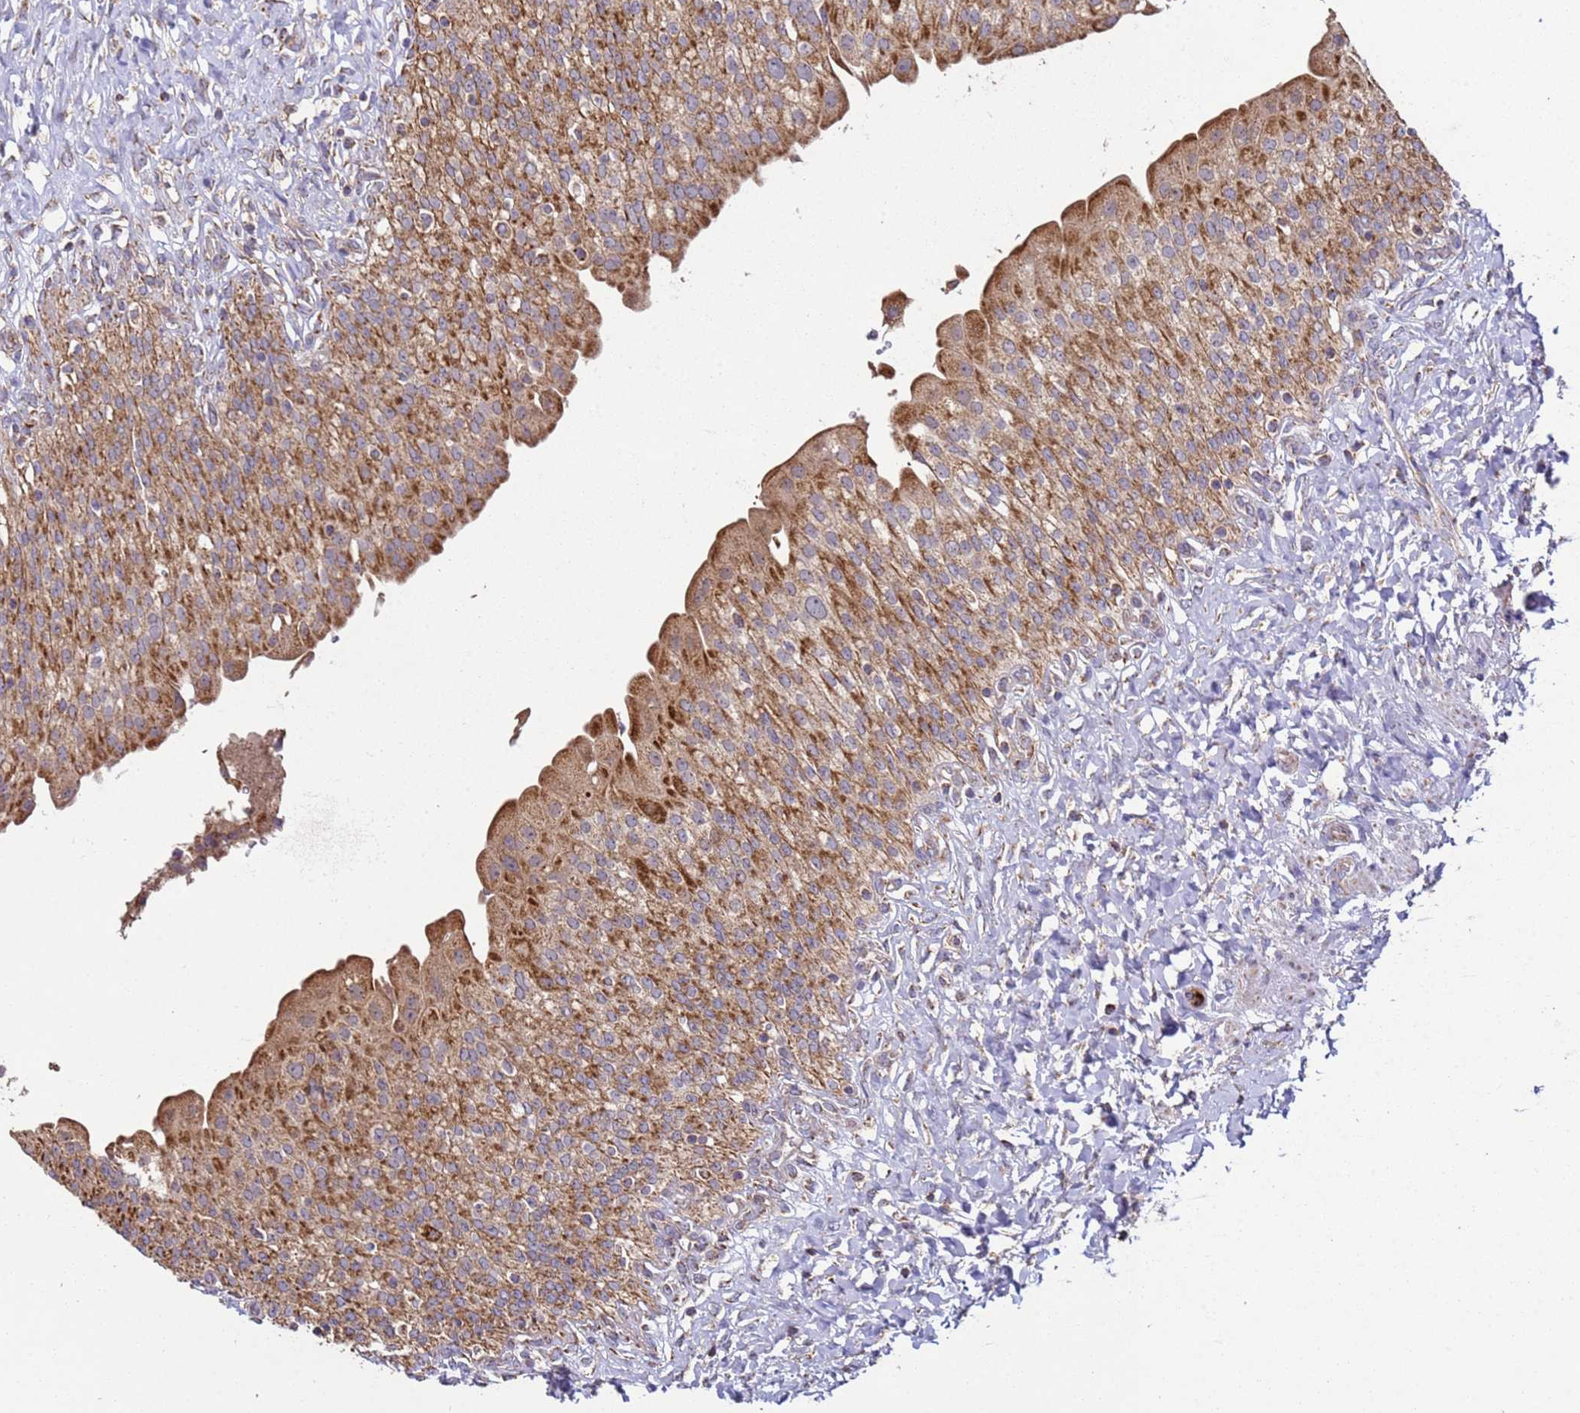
{"staining": {"intensity": "moderate", "quantity": ">75%", "location": "cytoplasmic/membranous"}, "tissue": "urinary bladder", "cell_type": "Urothelial cells", "image_type": "normal", "snomed": [{"axis": "morphology", "description": "Normal tissue, NOS"}, {"axis": "morphology", "description": "Inflammation, NOS"}, {"axis": "topography", "description": "Urinary bladder"}], "caption": "A high-resolution photomicrograph shows IHC staining of normal urinary bladder, which shows moderate cytoplasmic/membranous expression in approximately >75% of urothelial cells.", "gene": "FBXO33", "patient": {"sex": "male", "age": 64}}